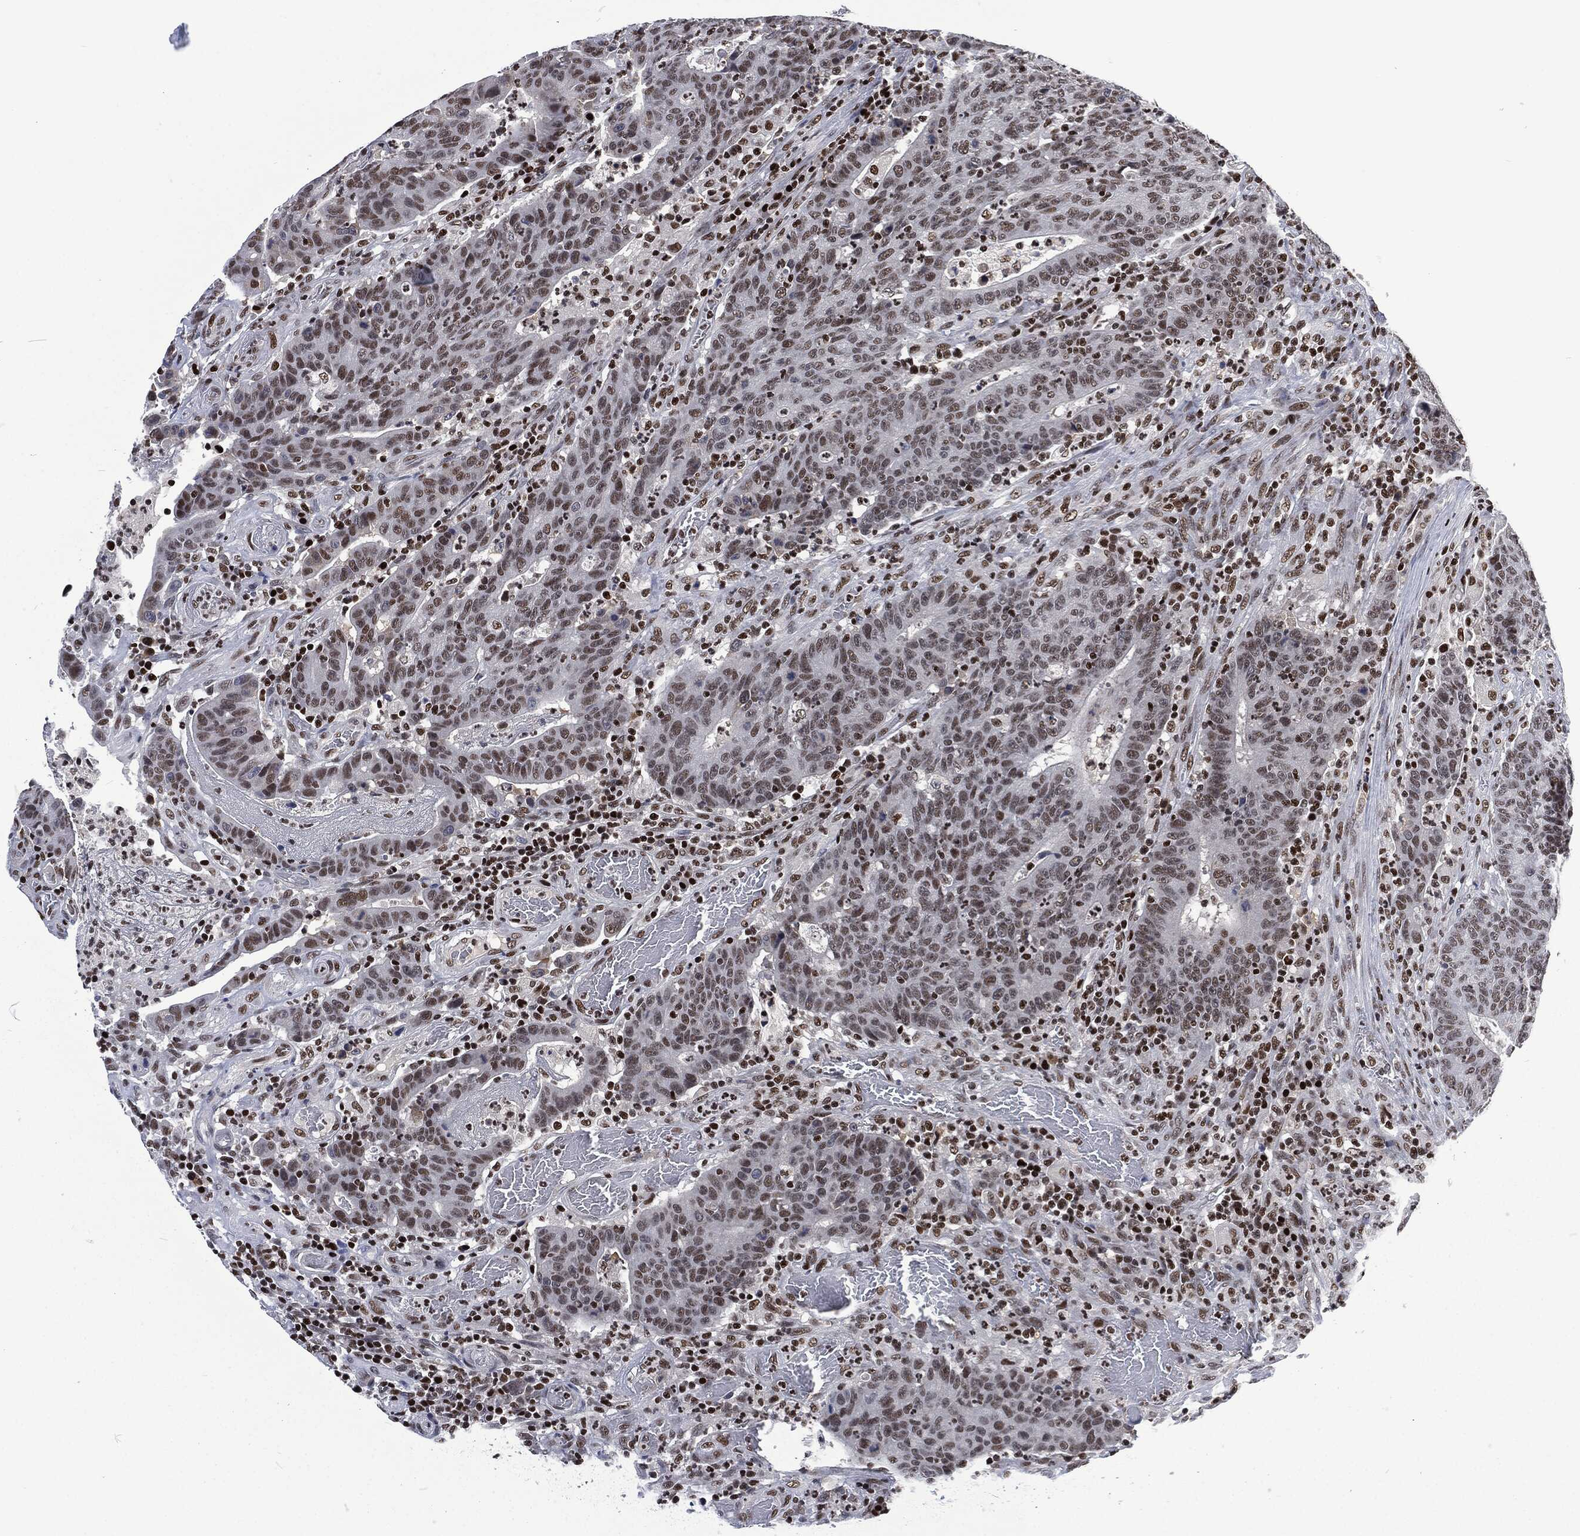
{"staining": {"intensity": "moderate", "quantity": "<25%", "location": "nuclear"}, "tissue": "colorectal cancer", "cell_type": "Tumor cells", "image_type": "cancer", "snomed": [{"axis": "morphology", "description": "Adenocarcinoma, NOS"}, {"axis": "topography", "description": "Colon"}], "caption": "This image exhibits colorectal cancer (adenocarcinoma) stained with IHC to label a protein in brown. The nuclear of tumor cells show moderate positivity for the protein. Nuclei are counter-stained blue.", "gene": "DCPS", "patient": {"sex": "female", "age": 75}}